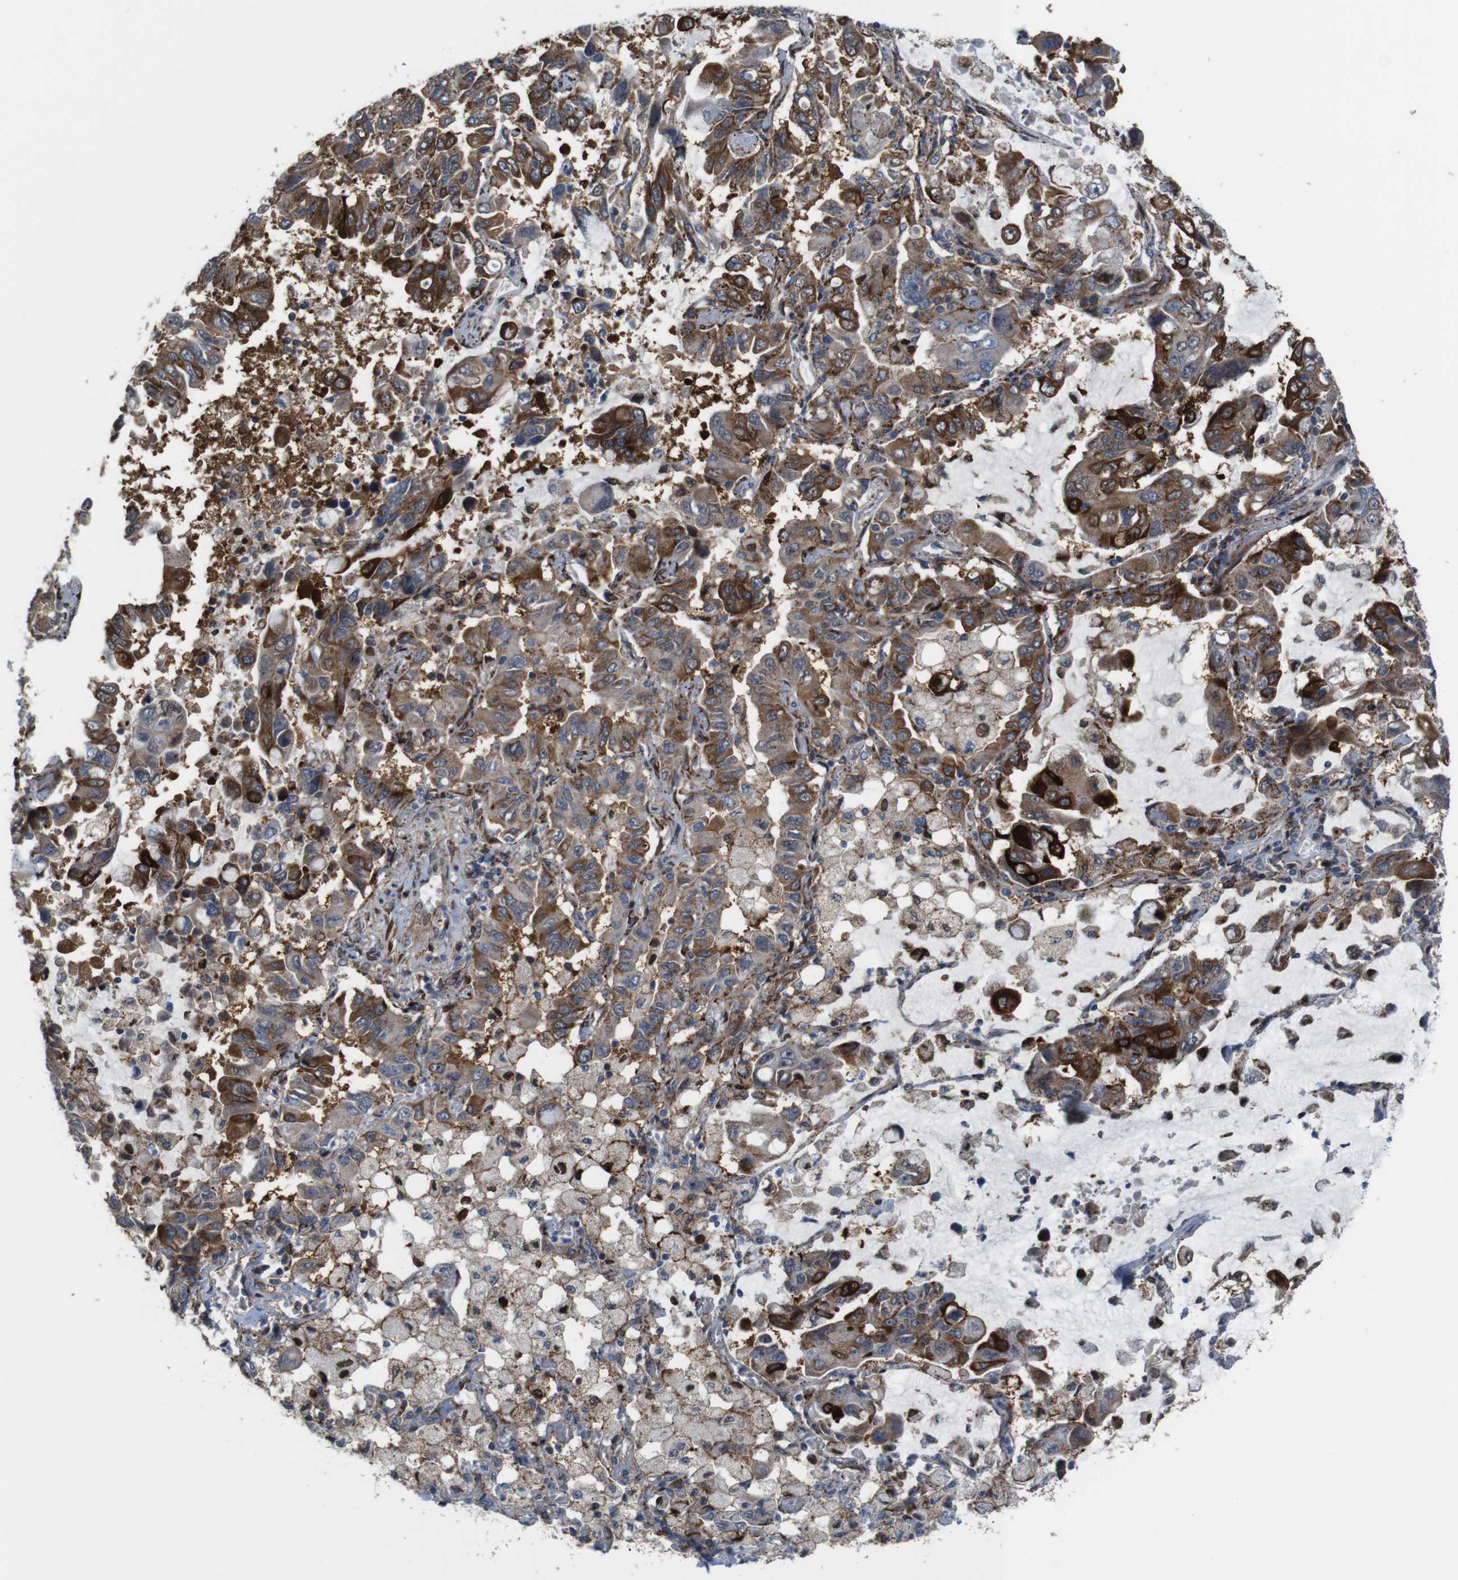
{"staining": {"intensity": "strong", "quantity": ">75%", "location": "cytoplasmic/membranous"}, "tissue": "lung cancer", "cell_type": "Tumor cells", "image_type": "cancer", "snomed": [{"axis": "morphology", "description": "Adenocarcinoma, NOS"}, {"axis": "topography", "description": "Lung"}], "caption": "Lung cancer (adenocarcinoma) tissue demonstrates strong cytoplasmic/membranous staining in approximately >75% of tumor cells", "gene": "PCOLCE2", "patient": {"sex": "male", "age": 64}}